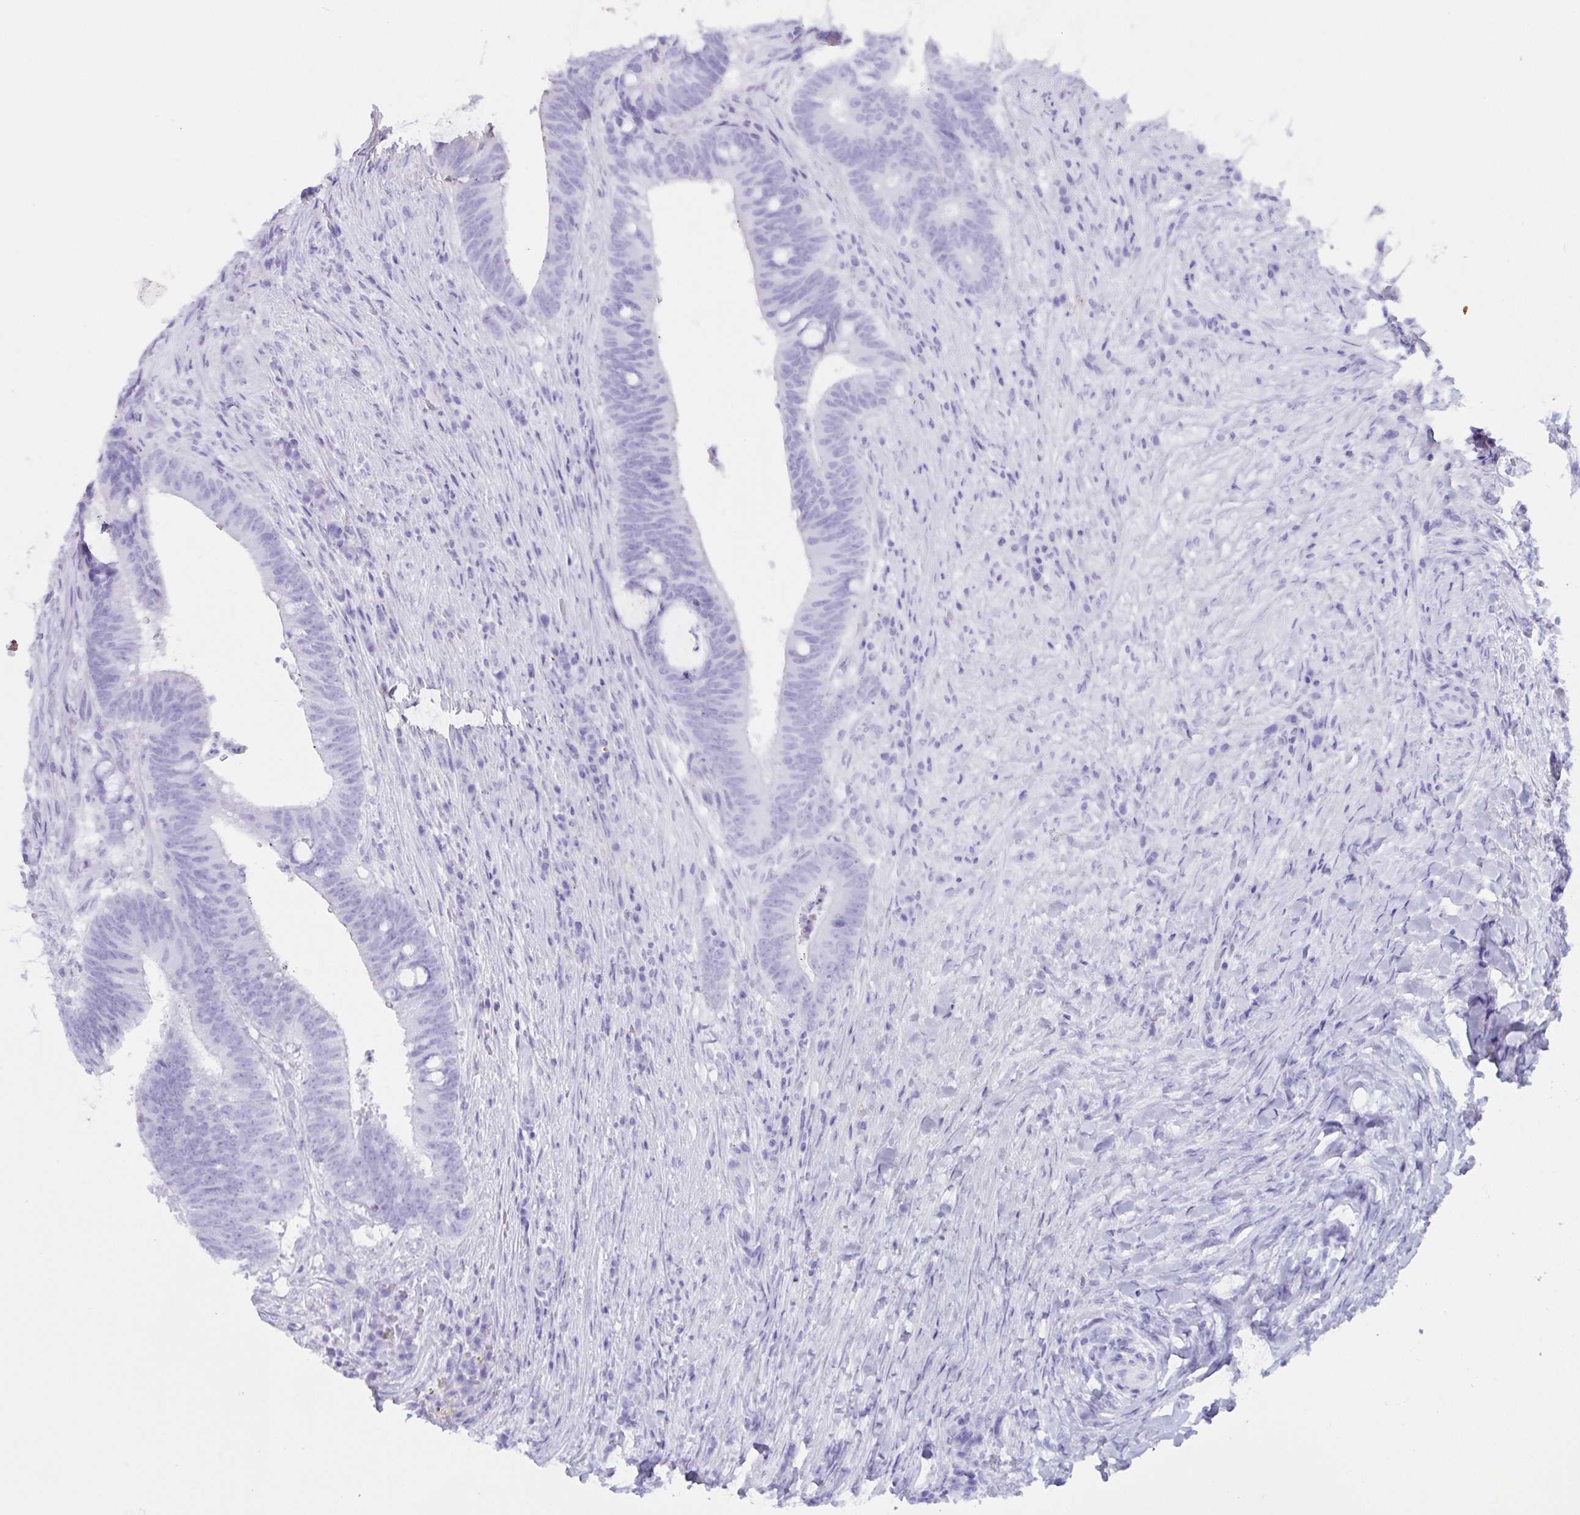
{"staining": {"intensity": "weak", "quantity": "<25%", "location": "cytoplasmic/membranous"}, "tissue": "colorectal cancer", "cell_type": "Tumor cells", "image_type": "cancer", "snomed": [{"axis": "morphology", "description": "Adenocarcinoma, NOS"}, {"axis": "topography", "description": "Colon"}], "caption": "Human colorectal adenocarcinoma stained for a protein using IHC reveals no positivity in tumor cells.", "gene": "IL37", "patient": {"sex": "female", "age": 43}}